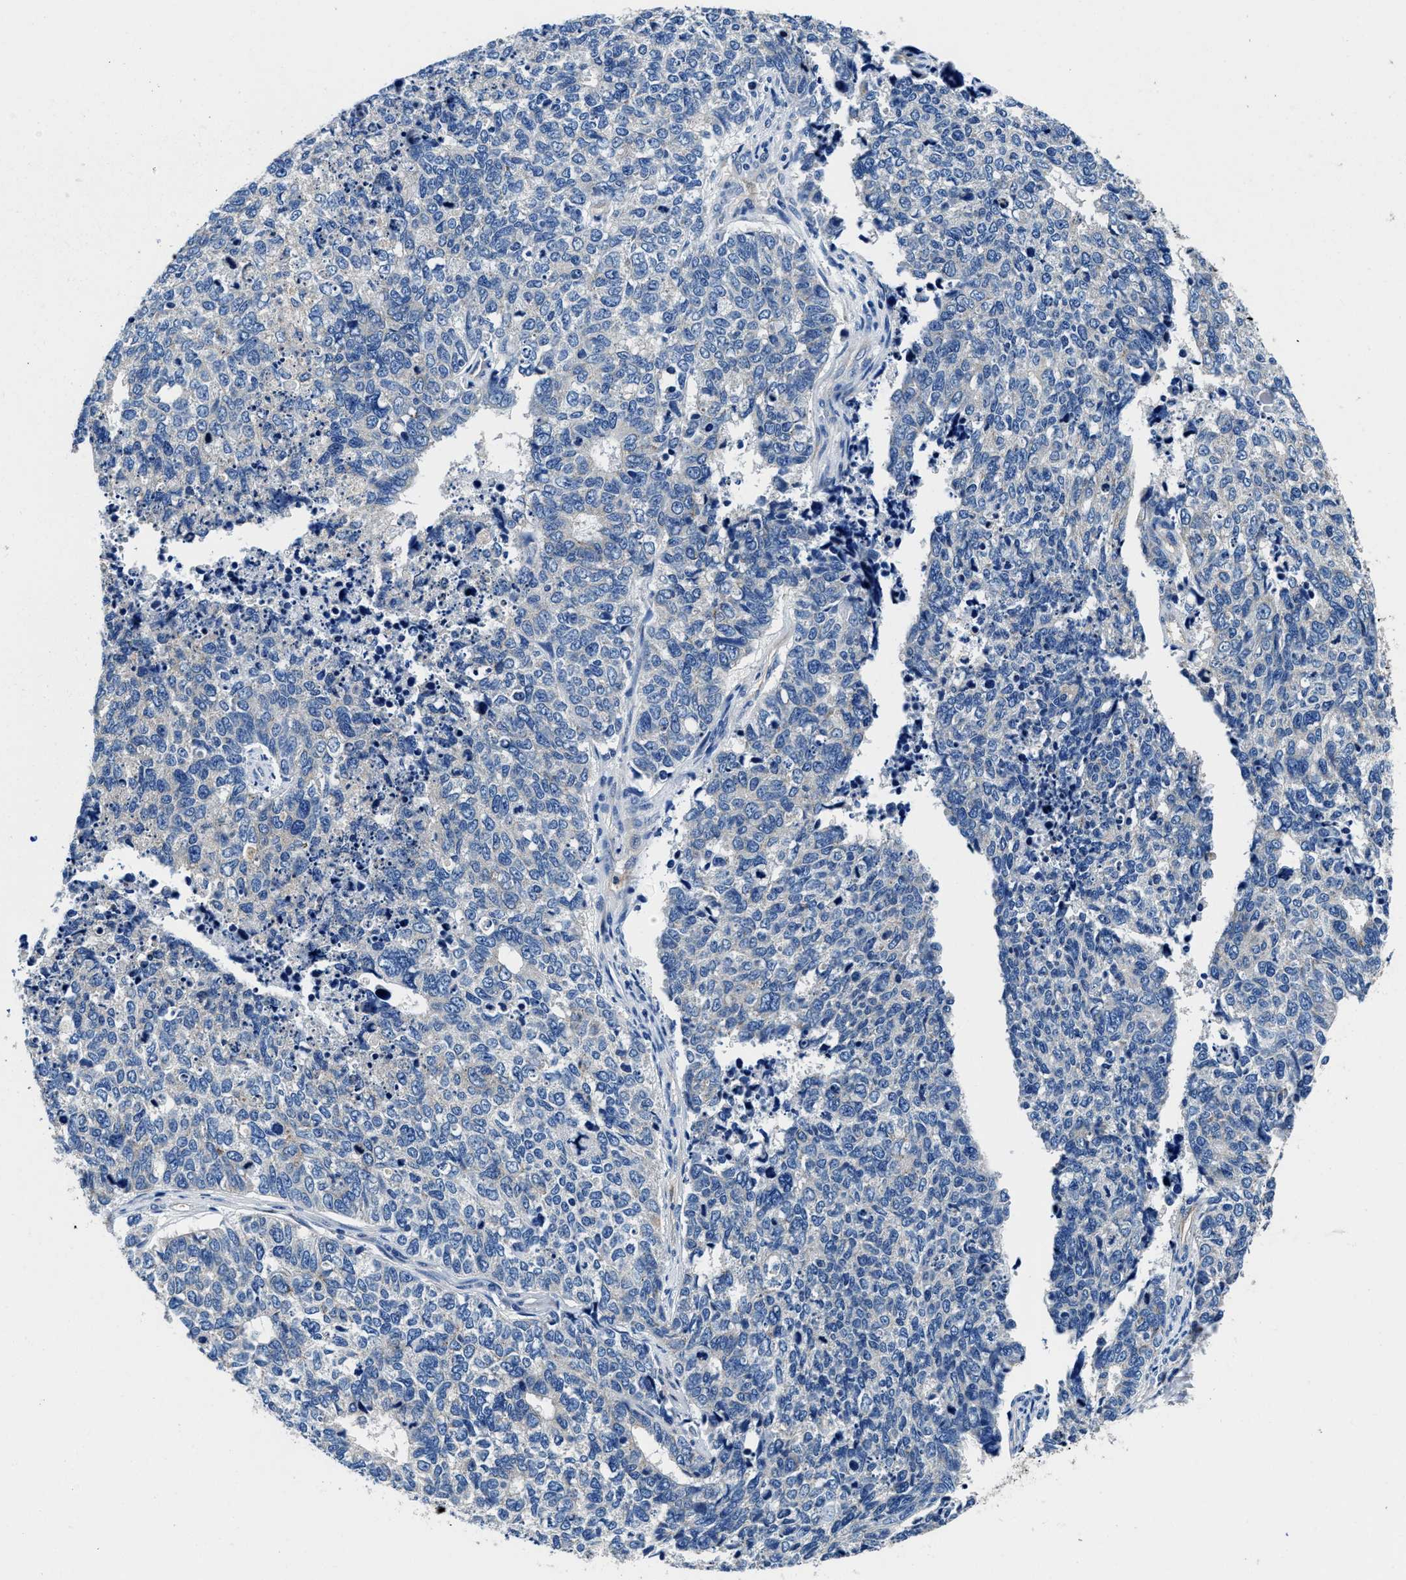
{"staining": {"intensity": "negative", "quantity": "none", "location": "none"}, "tissue": "cervical cancer", "cell_type": "Tumor cells", "image_type": "cancer", "snomed": [{"axis": "morphology", "description": "Squamous cell carcinoma, NOS"}, {"axis": "topography", "description": "Cervix"}], "caption": "DAB (3,3'-diaminobenzidine) immunohistochemical staining of squamous cell carcinoma (cervical) displays no significant positivity in tumor cells. (Stains: DAB (3,3'-diaminobenzidine) immunohistochemistry with hematoxylin counter stain, Microscopy: brightfield microscopy at high magnification).", "gene": "NEU1", "patient": {"sex": "female", "age": 63}}